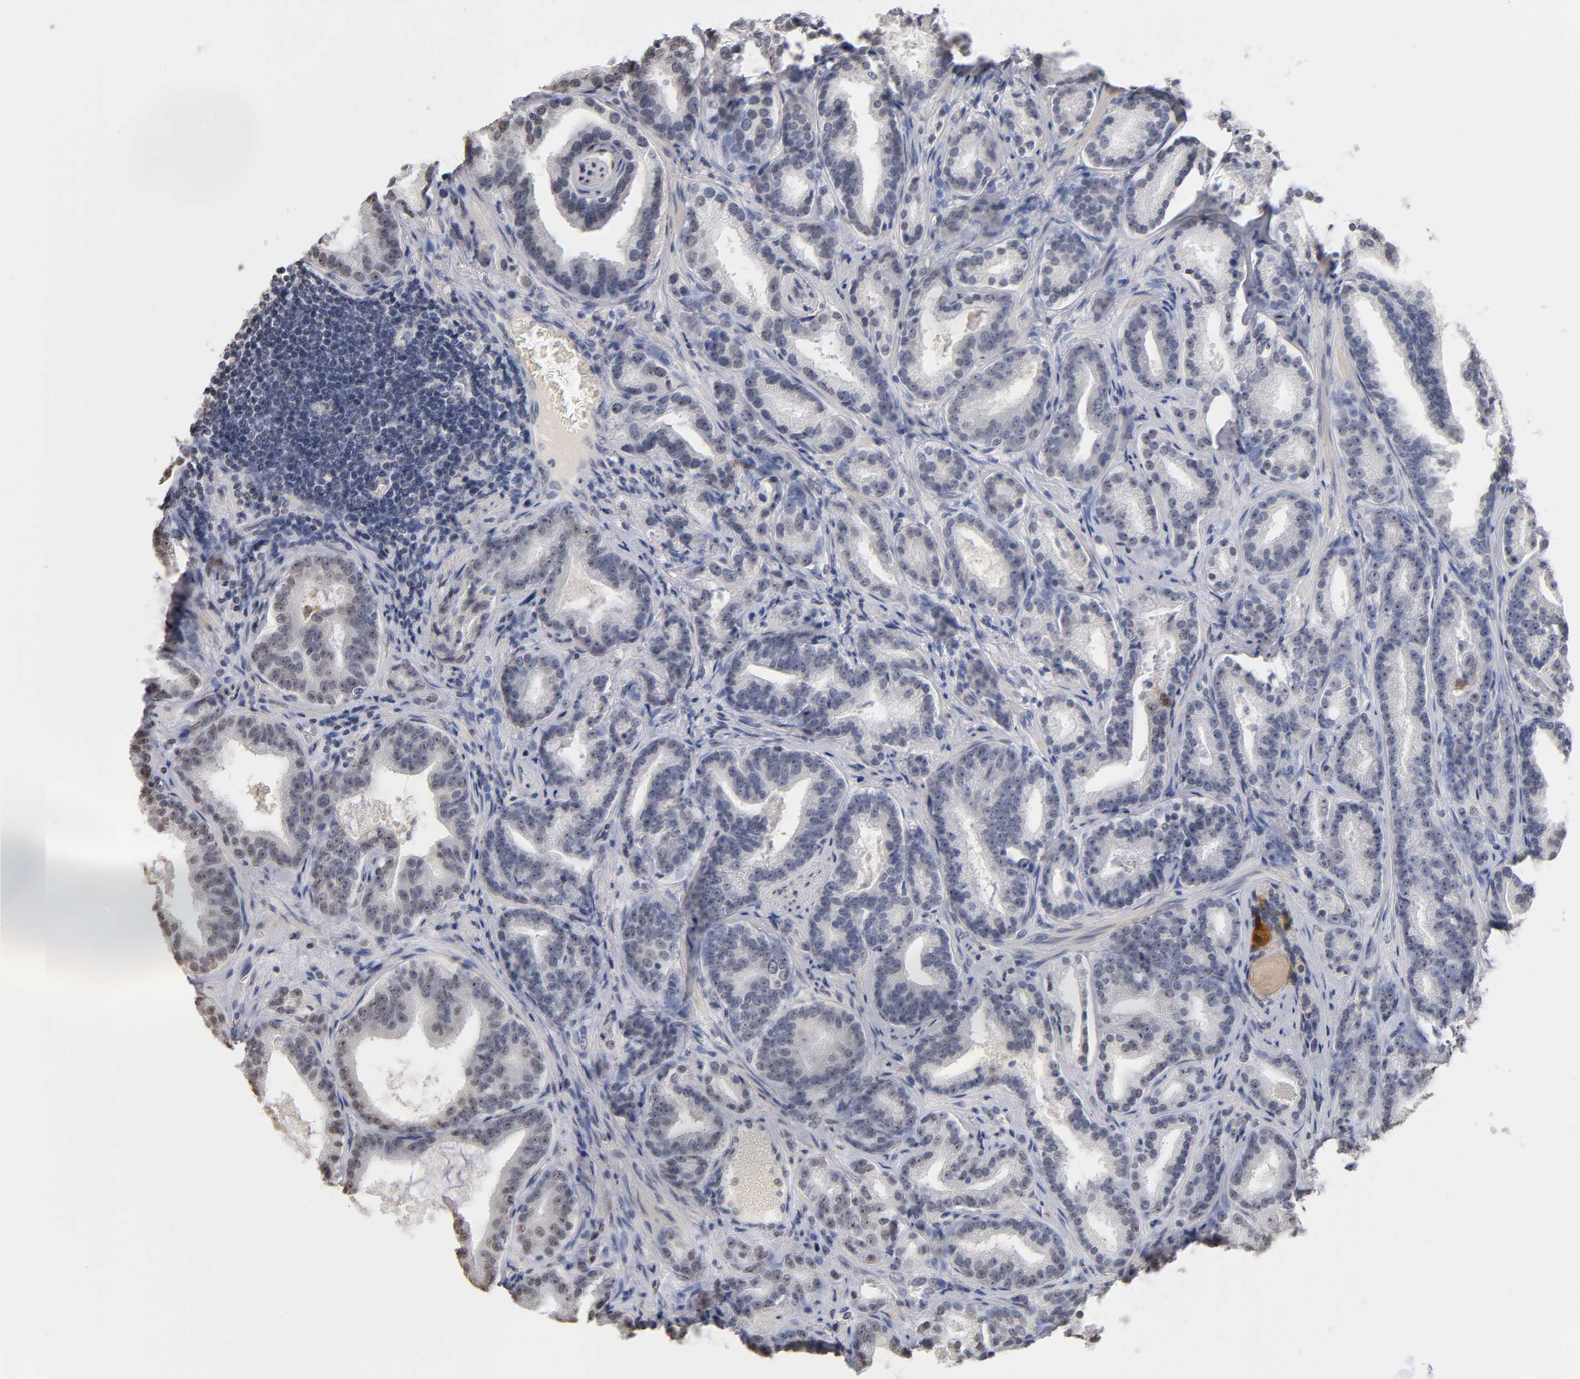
{"staining": {"intensity": "weak", "quantity": "<25%", "location": "nuclear"}, "tissue": "prostate cancer", "cell_type": "Tumor cells", "image_type": "cancer", "snomed": [{"axis": "morphology", "description": "Adenocarcinoma, Low grade"}, {"axis": "topography", "description": "Prostate"}], "caption": "High magnification brightfield microscopy of prostate cancer stained with DAB (3,3'-diaminobenzidine) (brown) and counterstained with hematoxylin (blue): tumor cells show no significant positivity.", "gene": "CRABP2", "patient": {"sex": "male", "age": 63}}